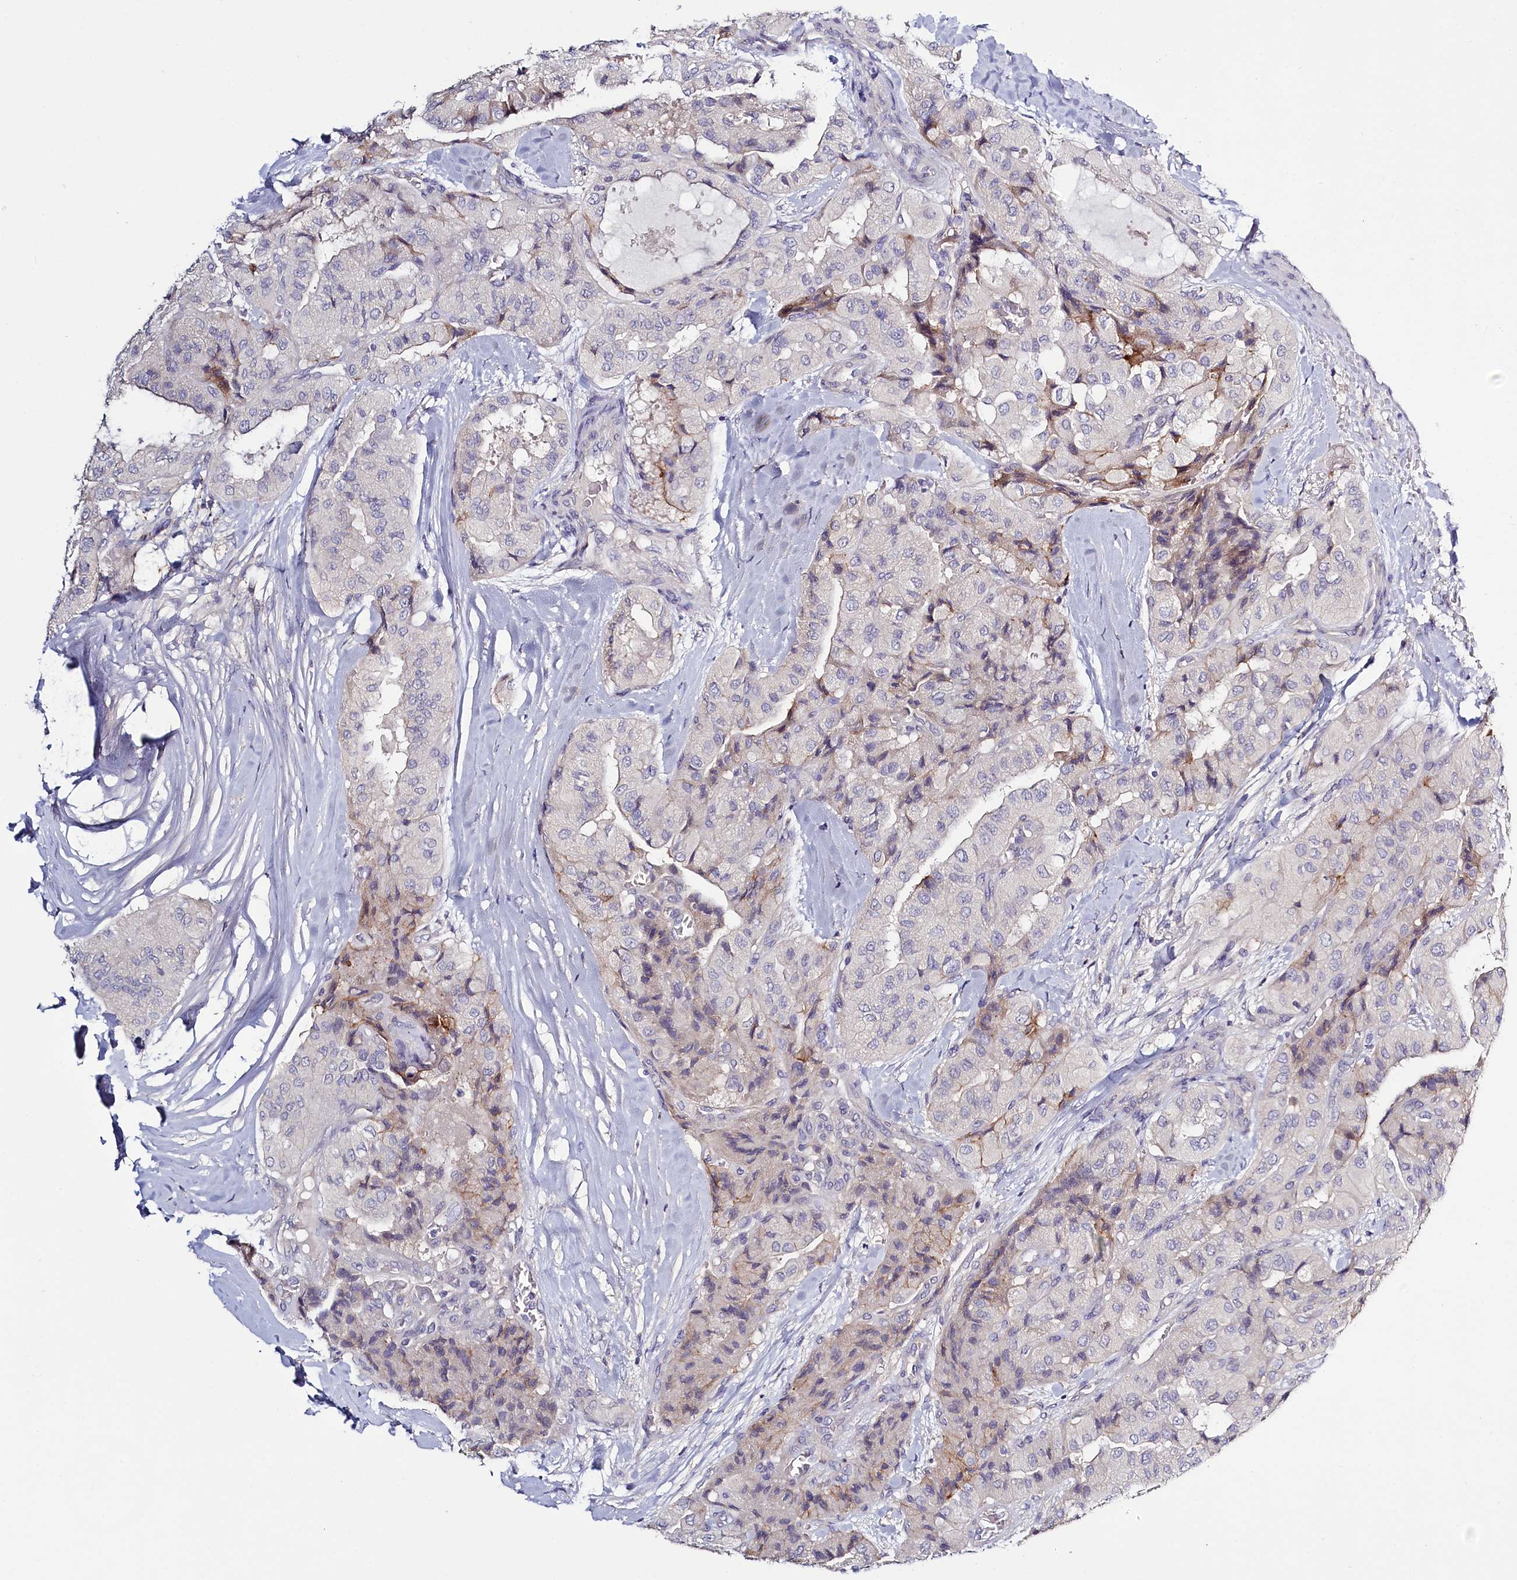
{"staining": {"intensity": "moderate", "quantity": "<25%", "location": "cytoplasmic/membranous"}, "tissue": "thyroid cancer", "cell_type": "Tumor cells", "image_type": "cancer", "snomed": [{"axis": "morphology", "description": "Papillary adenocarcinoma, NOS"}, {"axis": "topography", "description": "Thyroid gland"}], "caption": "Immunohistochemical staining of papillary adenocarcinoma (thyroid) reveals low levels of moderate cytoplasmic/membranous protein positivity in about <25% of tumor cells.", "gene": "PDE6D", "patient": {"sex": "female", "age": 59}}